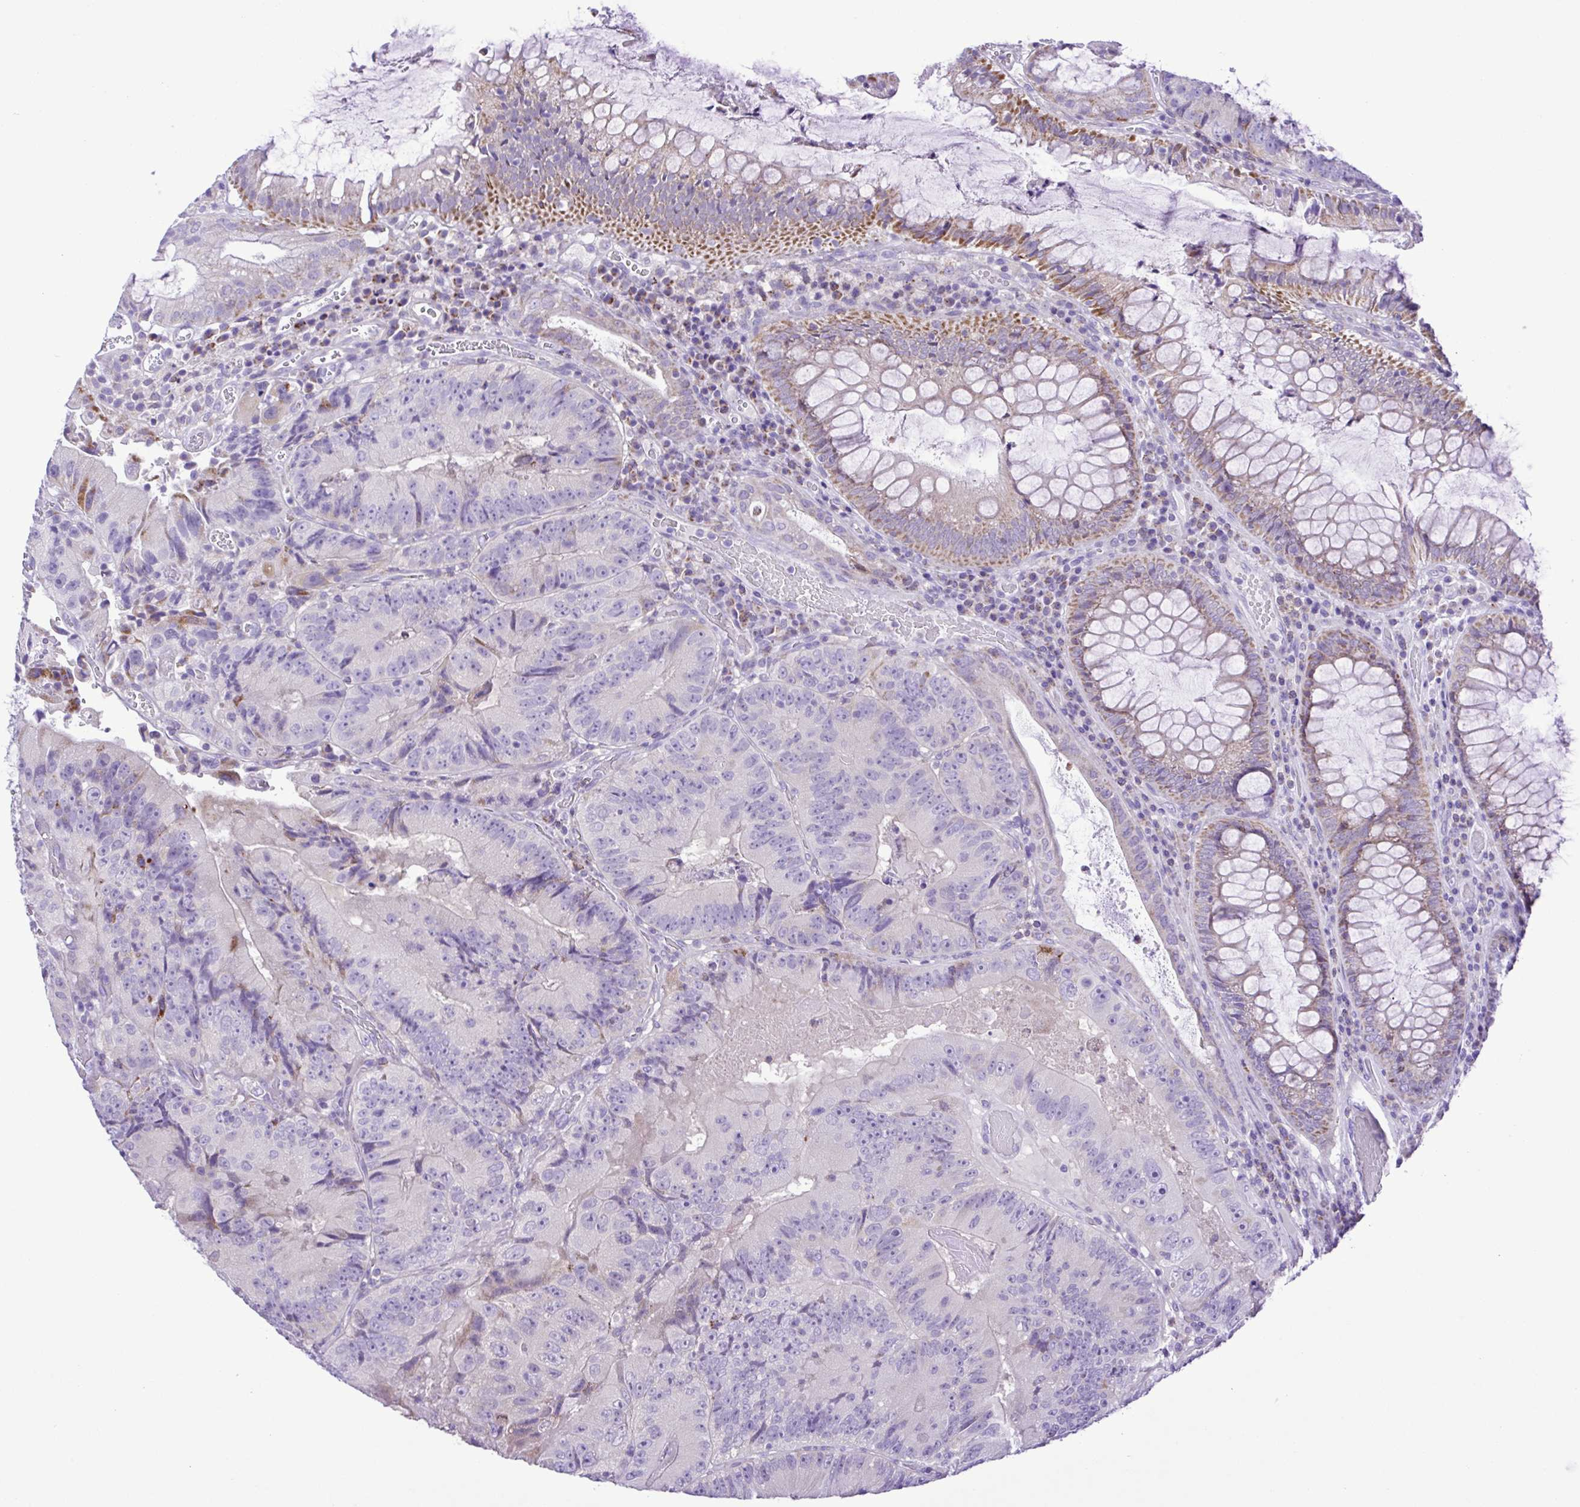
{"staining": {"intensity": "moderate", "quantity": "<25%", "location": "cytoplasmic/membranous"}, "tissue": "colorectal cancer", "cell_type": "Tumor cells", "image_type": "cancer", "snomed": [{"axis": "morphology", "description": "Adenocarcinoma, NOS"}, {"axis": "topography", "description": "Colon"}], "caption": "Moderate cytoplasmic/membranous staining is identified in about <25% of tumor cells in colorectal cancer (adenocarcinoma).", "gene": "SYT1", "patient": {"sex": "female", "age": 86}}